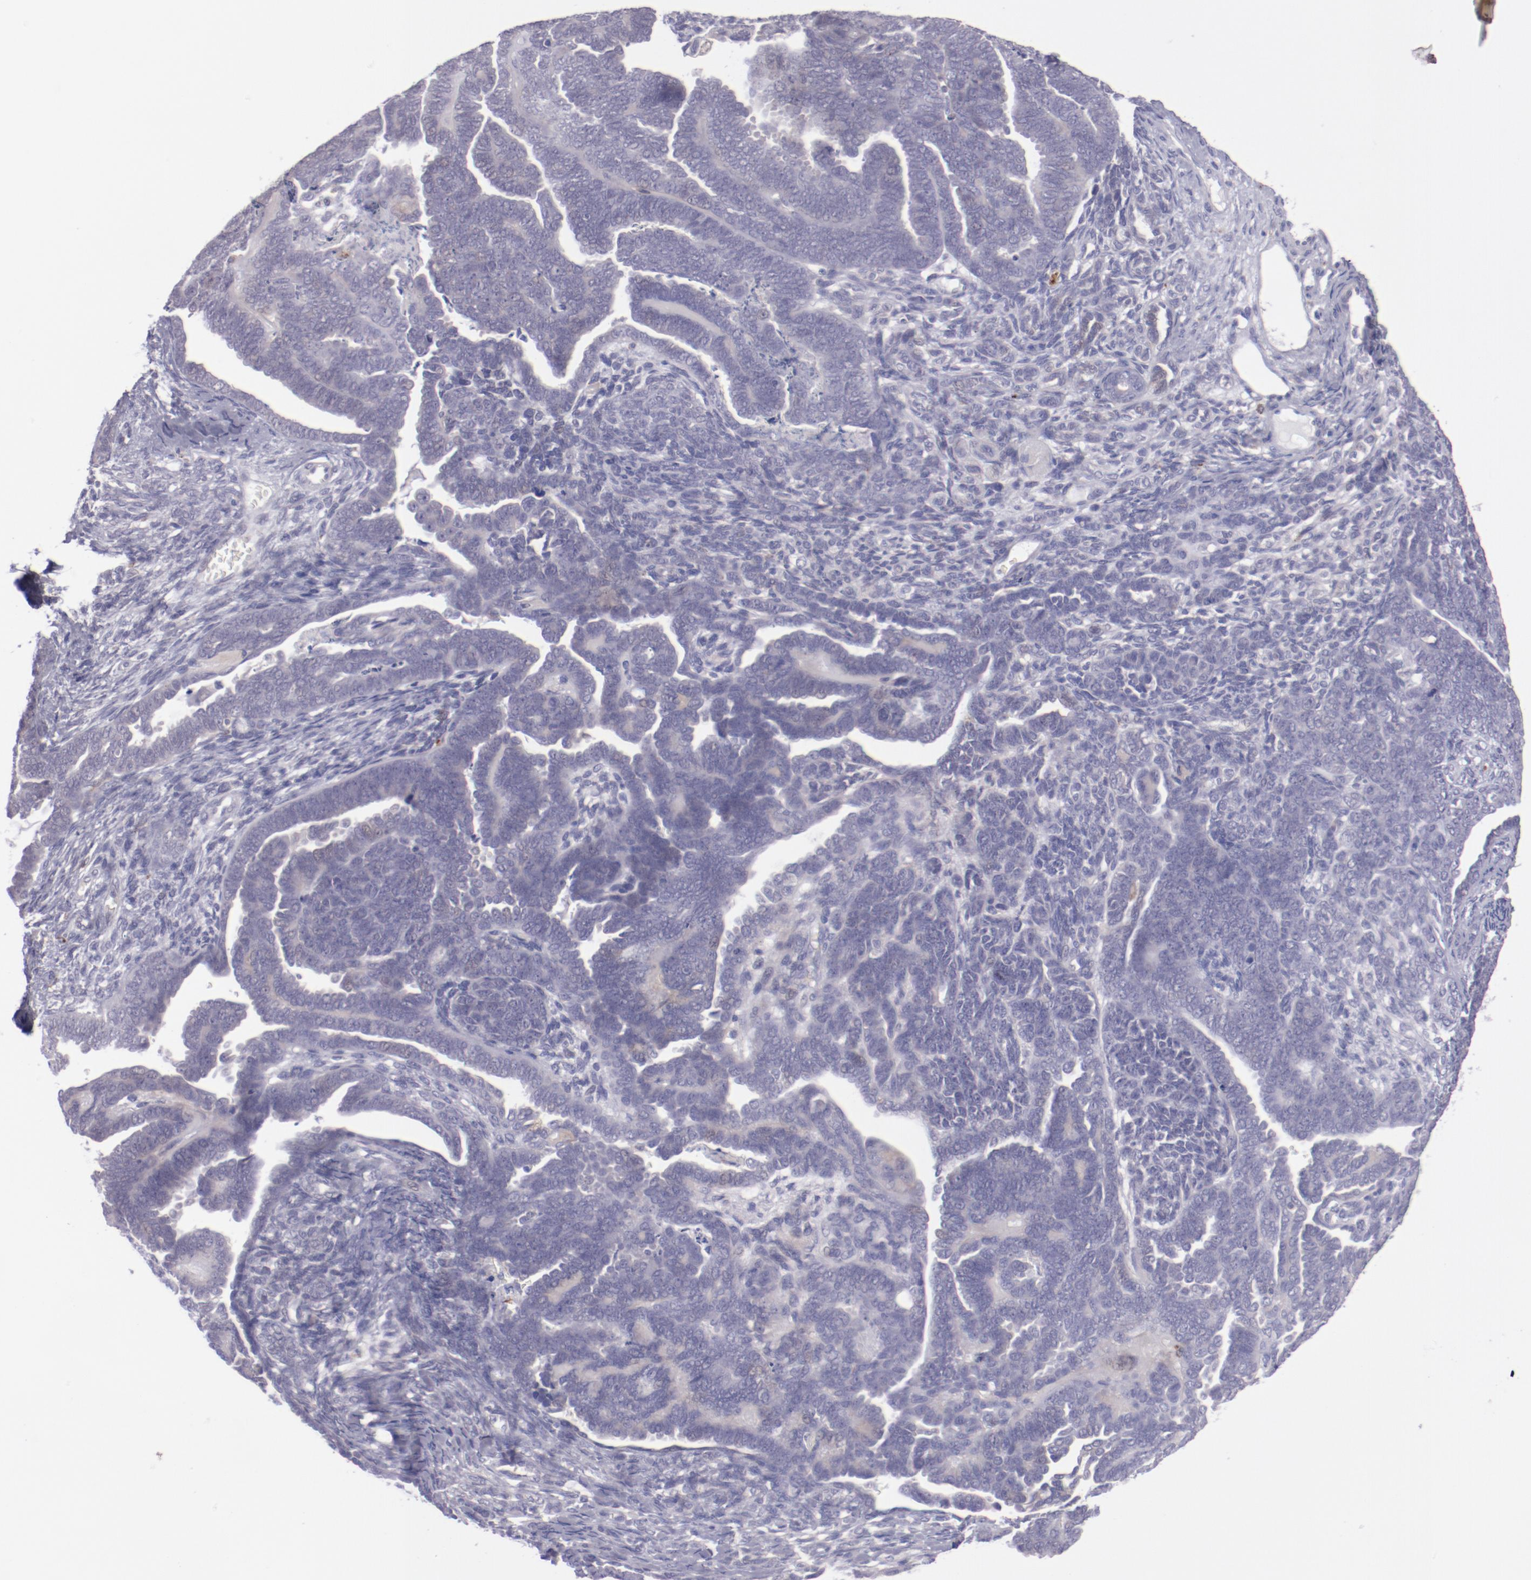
{"staining": {"intensity": "negative", "quantity": "none", "location": "none"}, "tissue": "endometrial cancer", "cell_type": "Tumor cells", "image_type": "cancer", "snomed": [{"axis": "morphology", "description": "Neoplasm, malignant, NOS"}, {"axis": "topography", "description": "Endometrium"}], "caption": "The IHC photomicrograph has no significant positivity in tumor cells of malignant neoplasm (endometrial) tissue.", "gene": "TRAF3", "patient": {"sex": "female", "age": 74}}